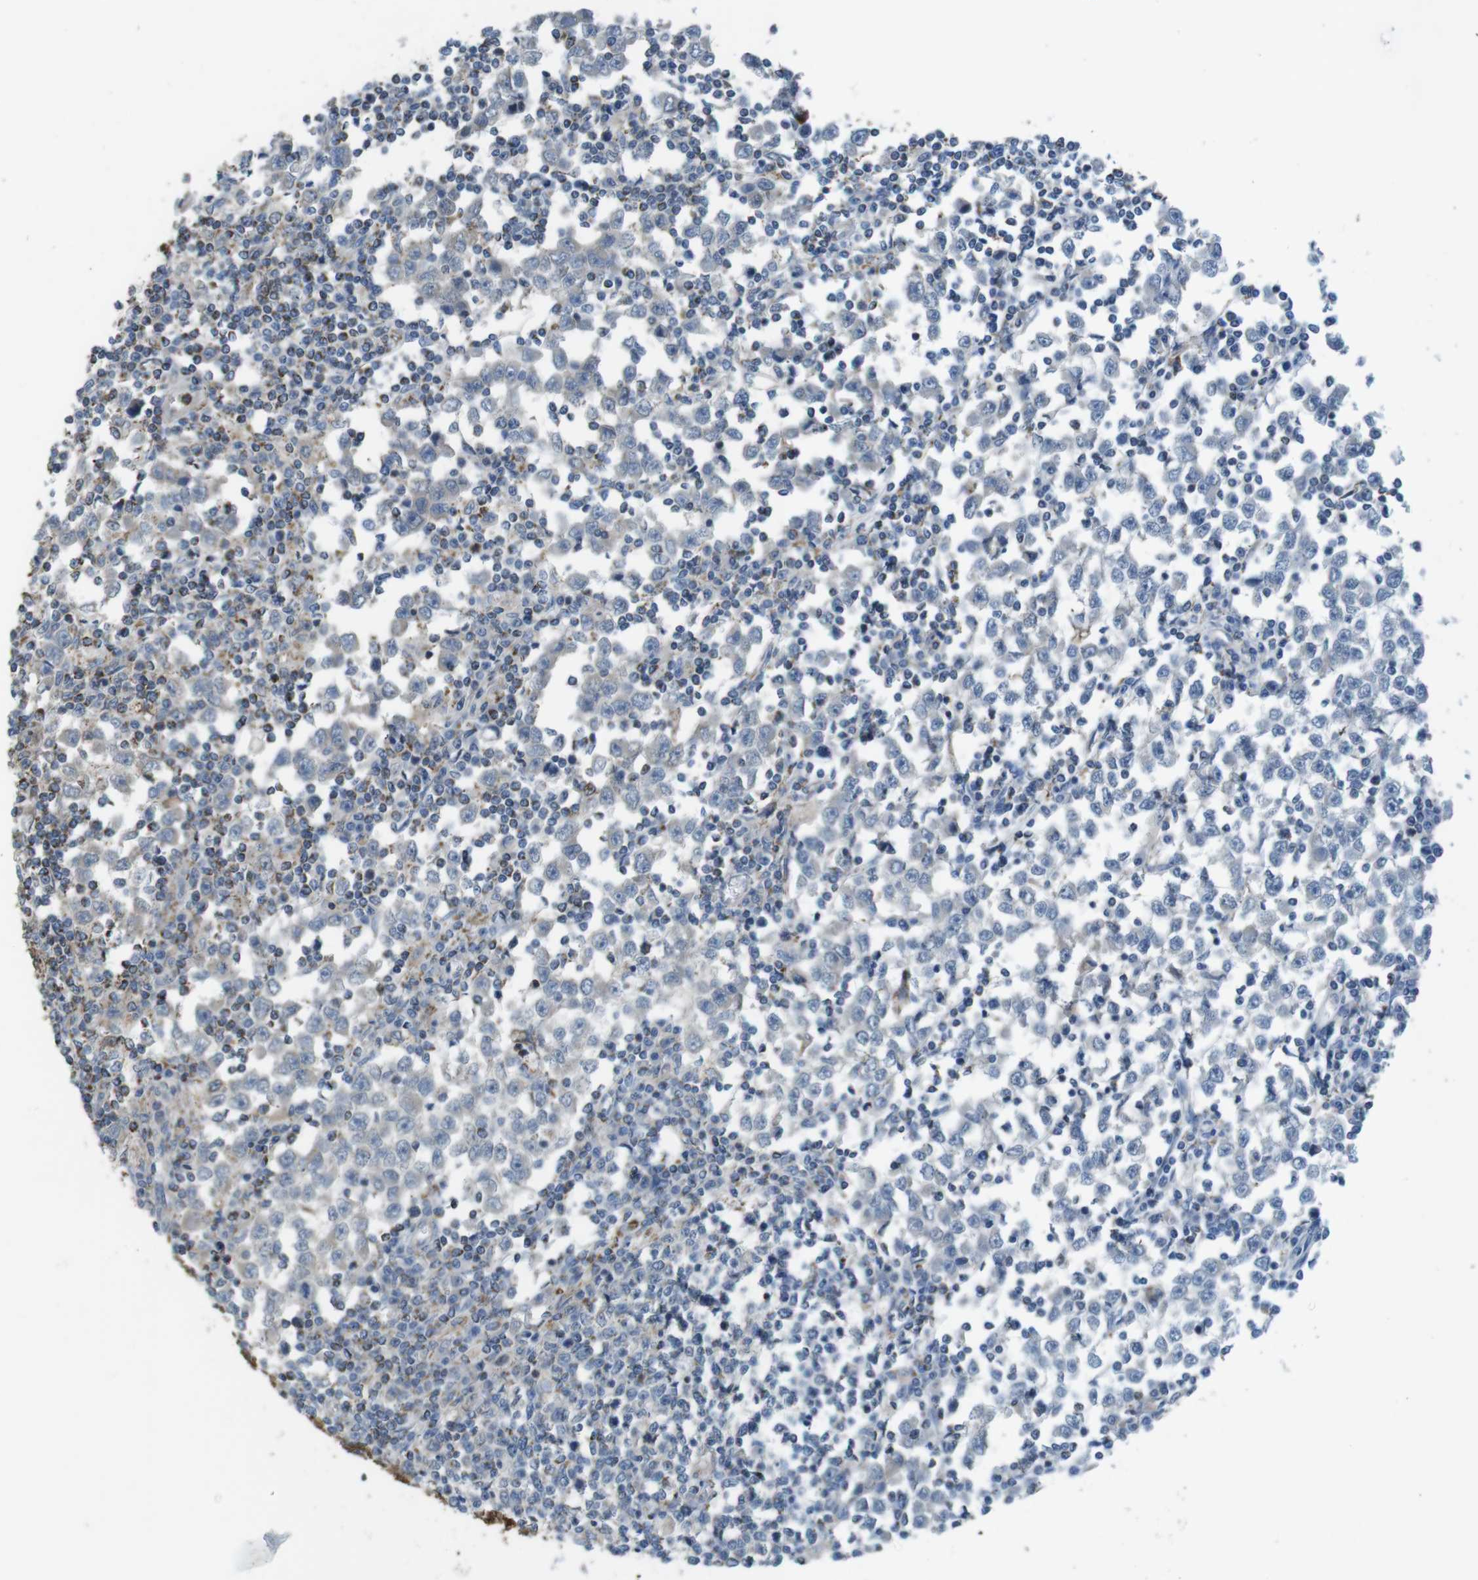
{"staining": {"intensity": "negative", "quantity": "none", "location": "none"}, "tissue": "testis cancer", "cell_type": "Tumor cells", "image_type": "cancer", "snomed": [{"axis": "morphology", "description": "Seminoma, NOS"}, {"axis": "topography", "description": "Testis"}], "caption": "The micrograph displays no significant positivity in tumor cells of testis cancer (seminoma).", "gene": "GRIK2", "patient": {"sex": "male", "age": 65}}